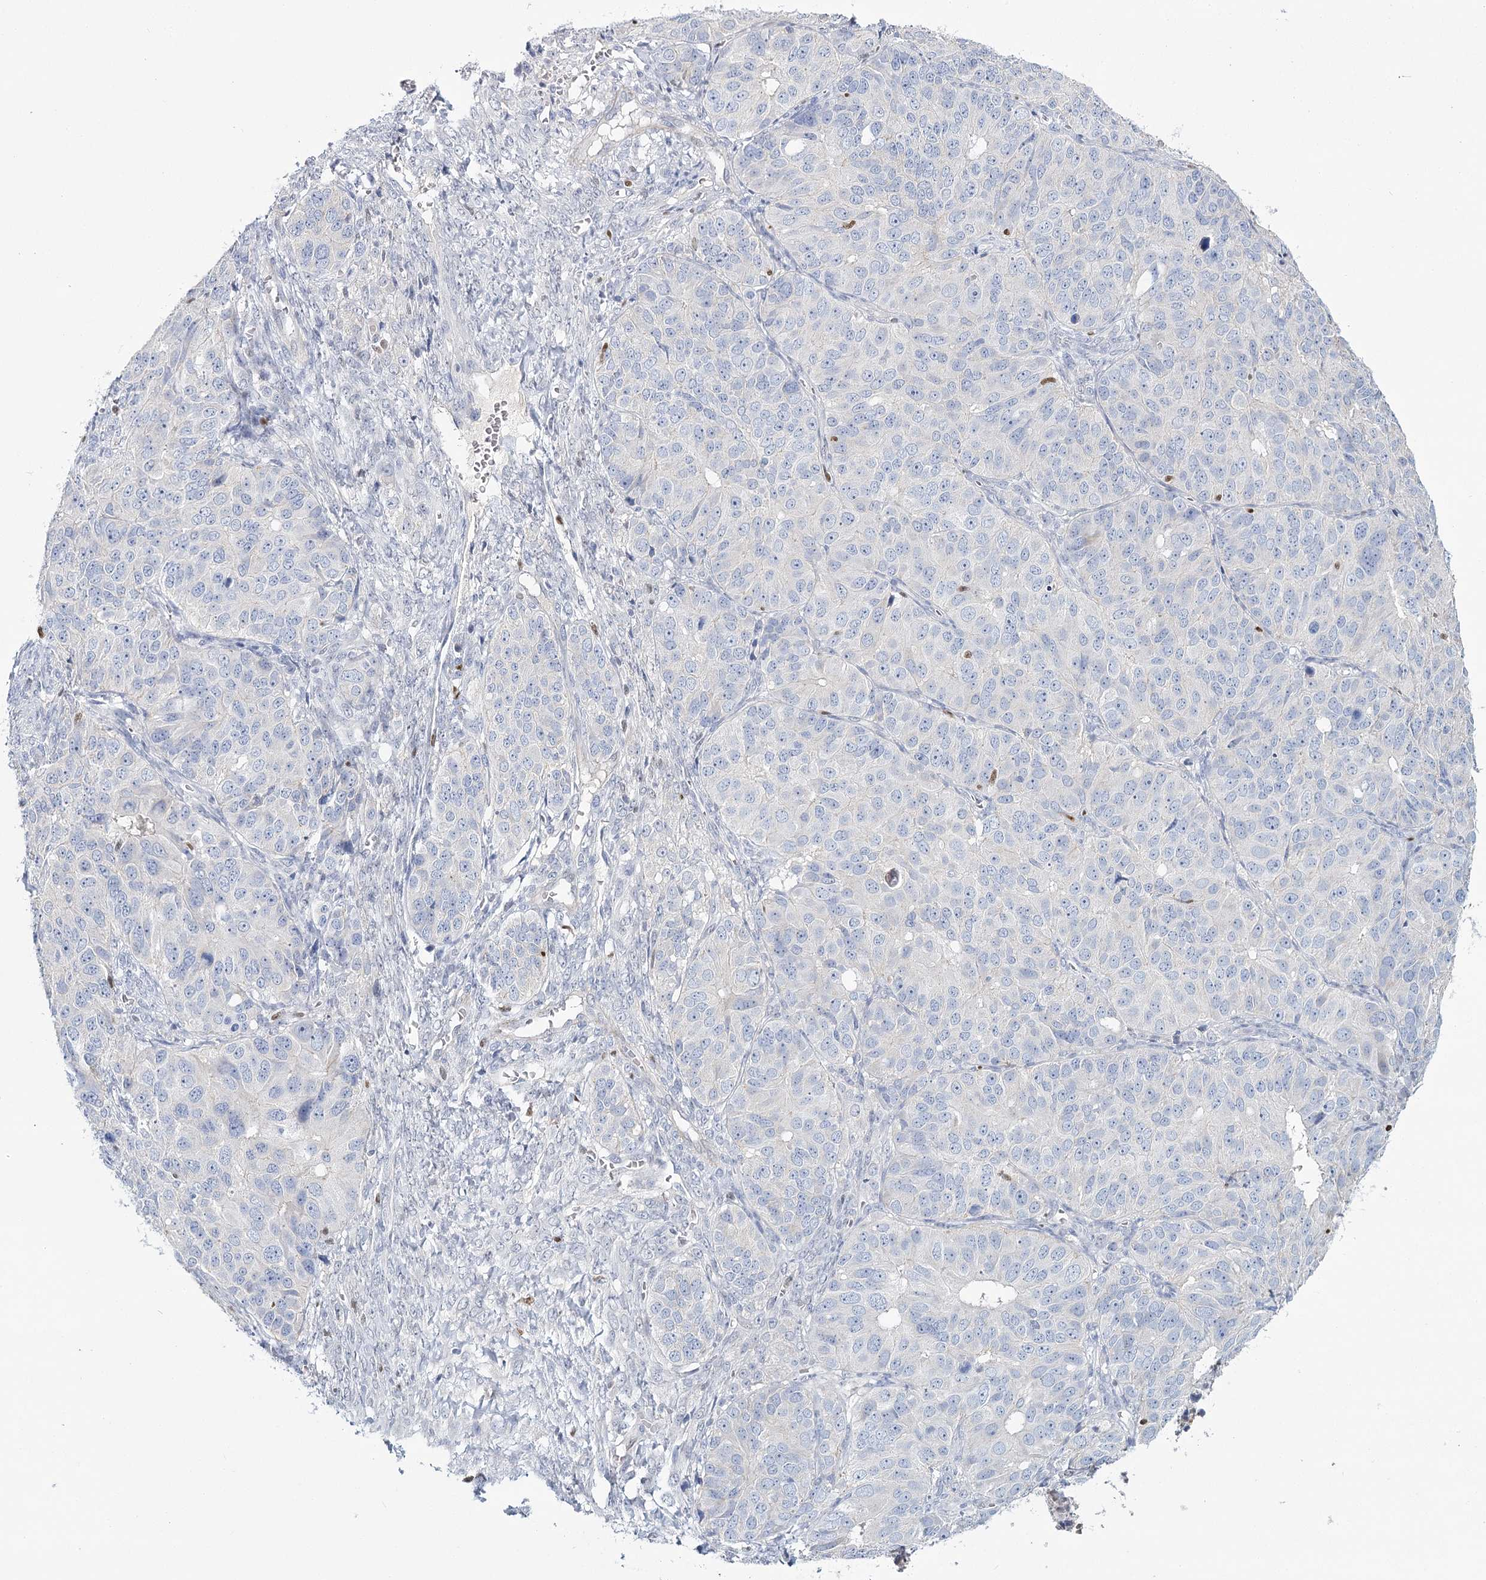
{"staining": {"intensity": "negative", "quantity": "none", "location": "none"}, "tissue": "ovarian cancer", "cell_type": "Tumor cells", "image_type": "cancer", "snomed": [{"axis": "morphology", "description": "Carcinoma, endometroid"}, {"axis": "topography", "description": "Ovary"}], "caption": "Micrograph shows no protein expression in tumor cells of ovarian cancer (endometroid carcinoma) tissue.", "gene": "IGSF3", "patient": {"sex": "female", "age": 51}}